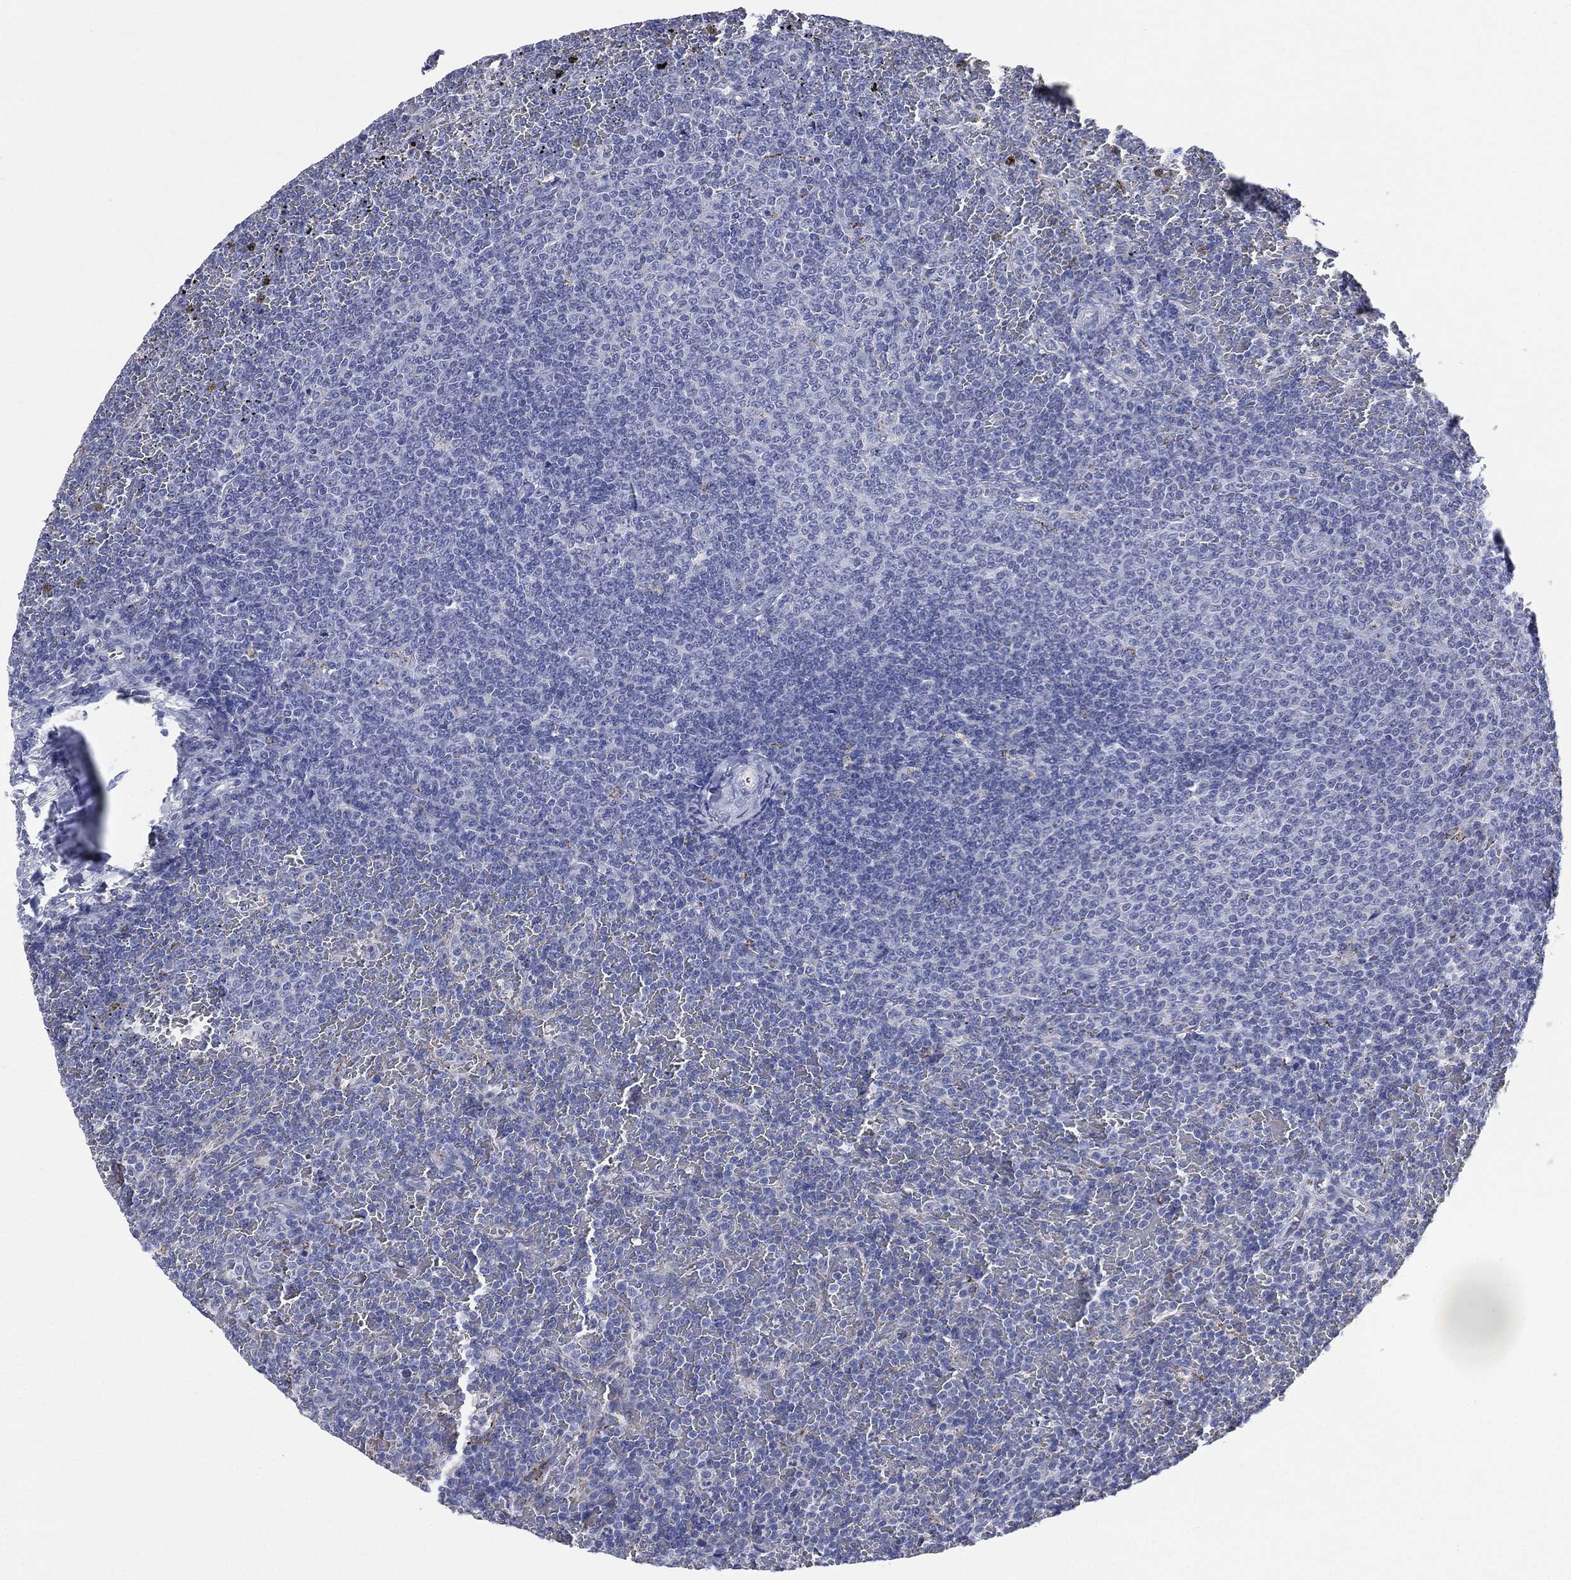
{"staining": {"intensity": "negative", "quantity": "none", "location": "none"}, "tissue": "lymphoma", "cell_type": "Tumor cells", "image_type": "cancer", "snomed": [{"axis": "morphology", "description": "Malignant lymphoma, non-Hodgkin's type, Low grade"}, {"axis": "topography", "description": "Spleen"}], "caption": "The histopathology image reveals no significant positivity in tumor cells of low-grade malignant lymphoma, non-Hodgkin's type. (DAB (3,3'-diaminobenzidine) immunohistochemistry (IHC), high magnification).", "gene": "AKAP3", "patient": {"sex": "female", "age": 77}}